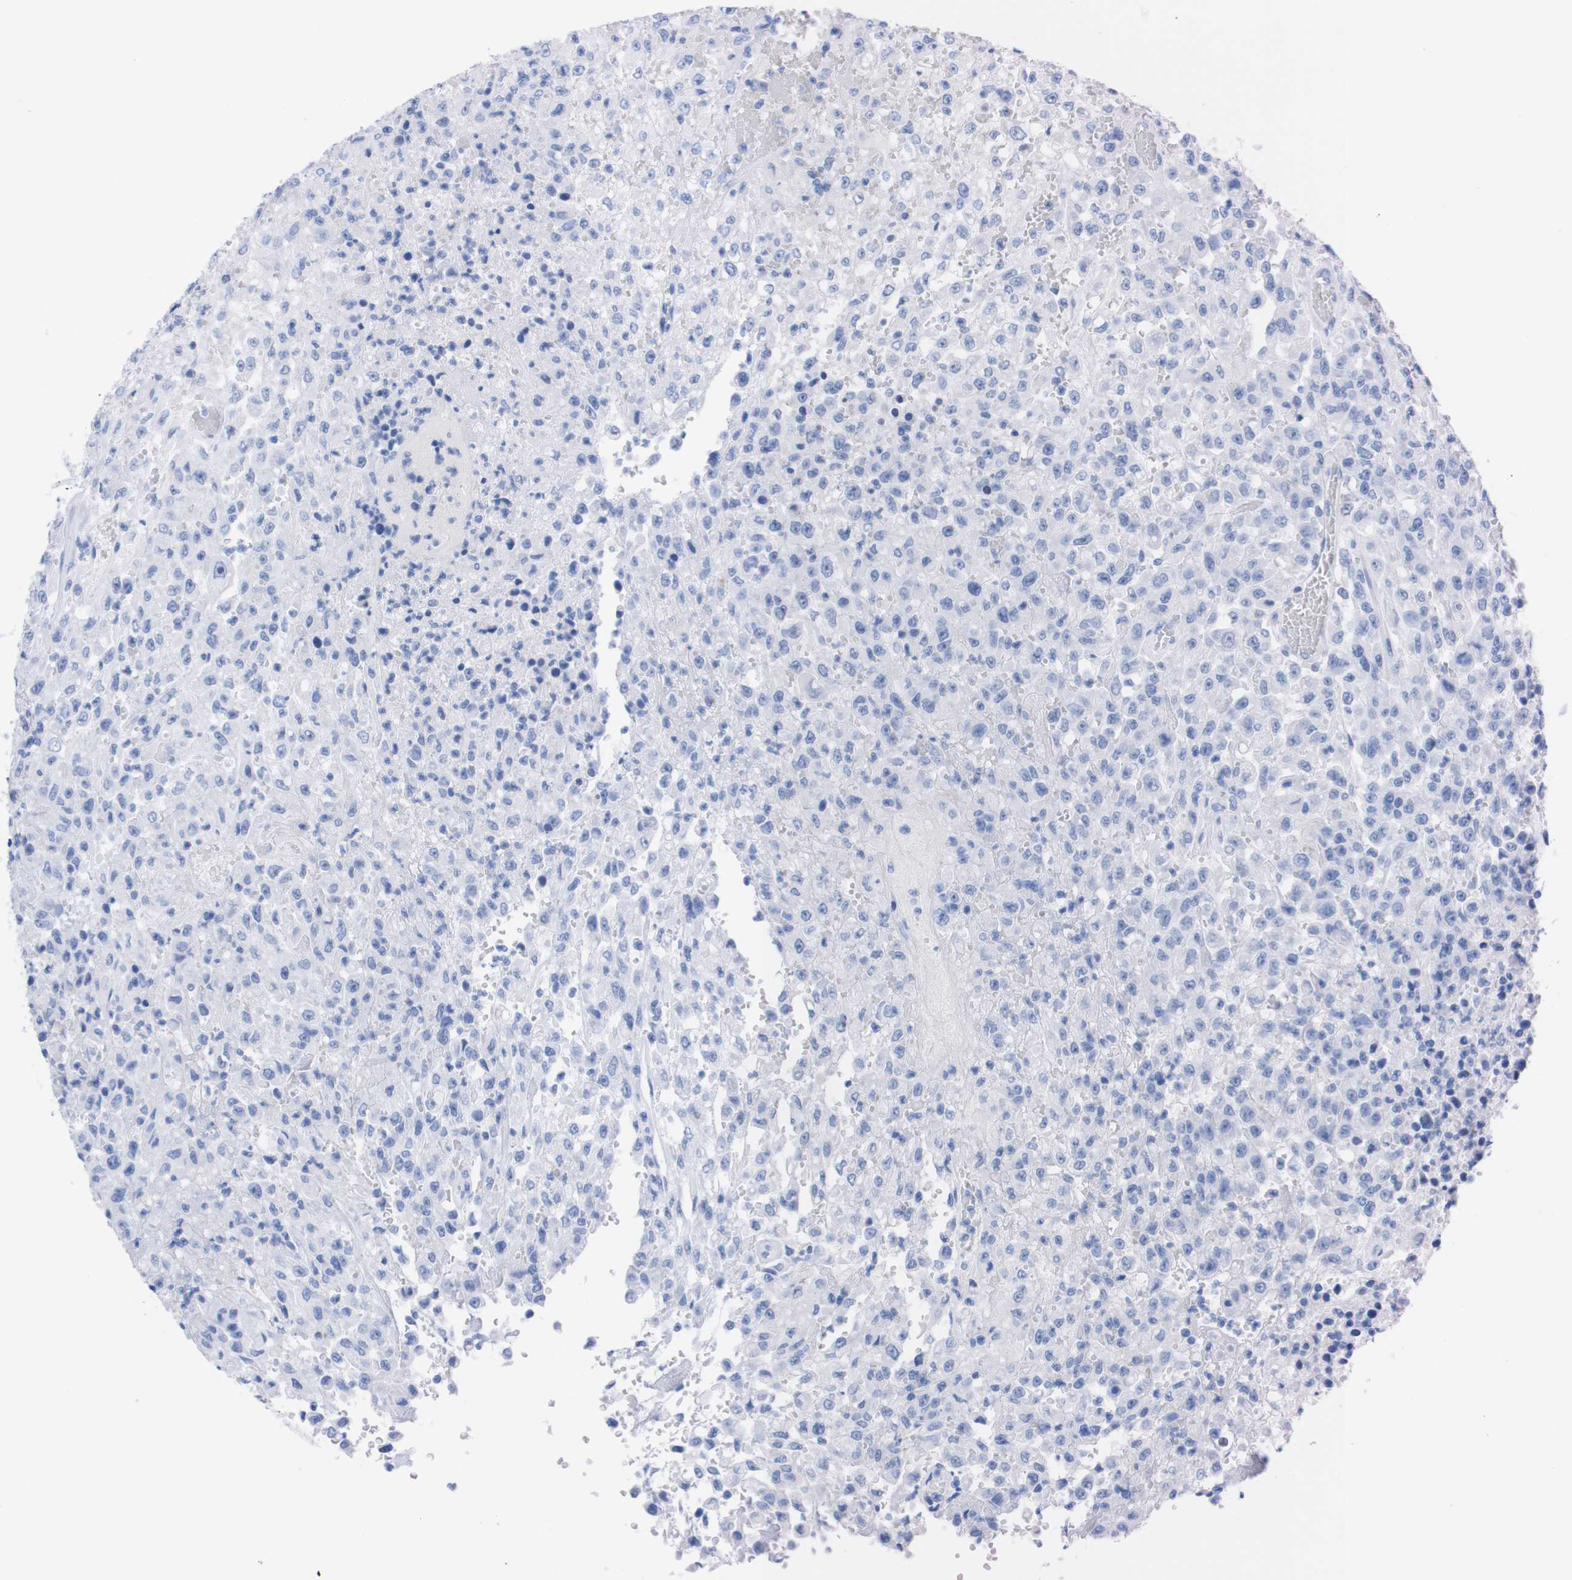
{"staining": {"intensity": "negative", "quantity": "none", "location": "none"}, "tissue": "urothelial cancer", "cell_type": "Tumor cells", "image_type": "cancer", "snomed": [{"axis": "morphology", "description": "Urothelial carcinoma, High grade"}, {"axis": "topography", "description": "Urinary bladder"}], "caption": "DAB immunohistochemical staining of urothelial cancer shows no significant positivity in tumor cells.", "gene": "P2RY12", "patient": {"sex": "male", "age": 46}}